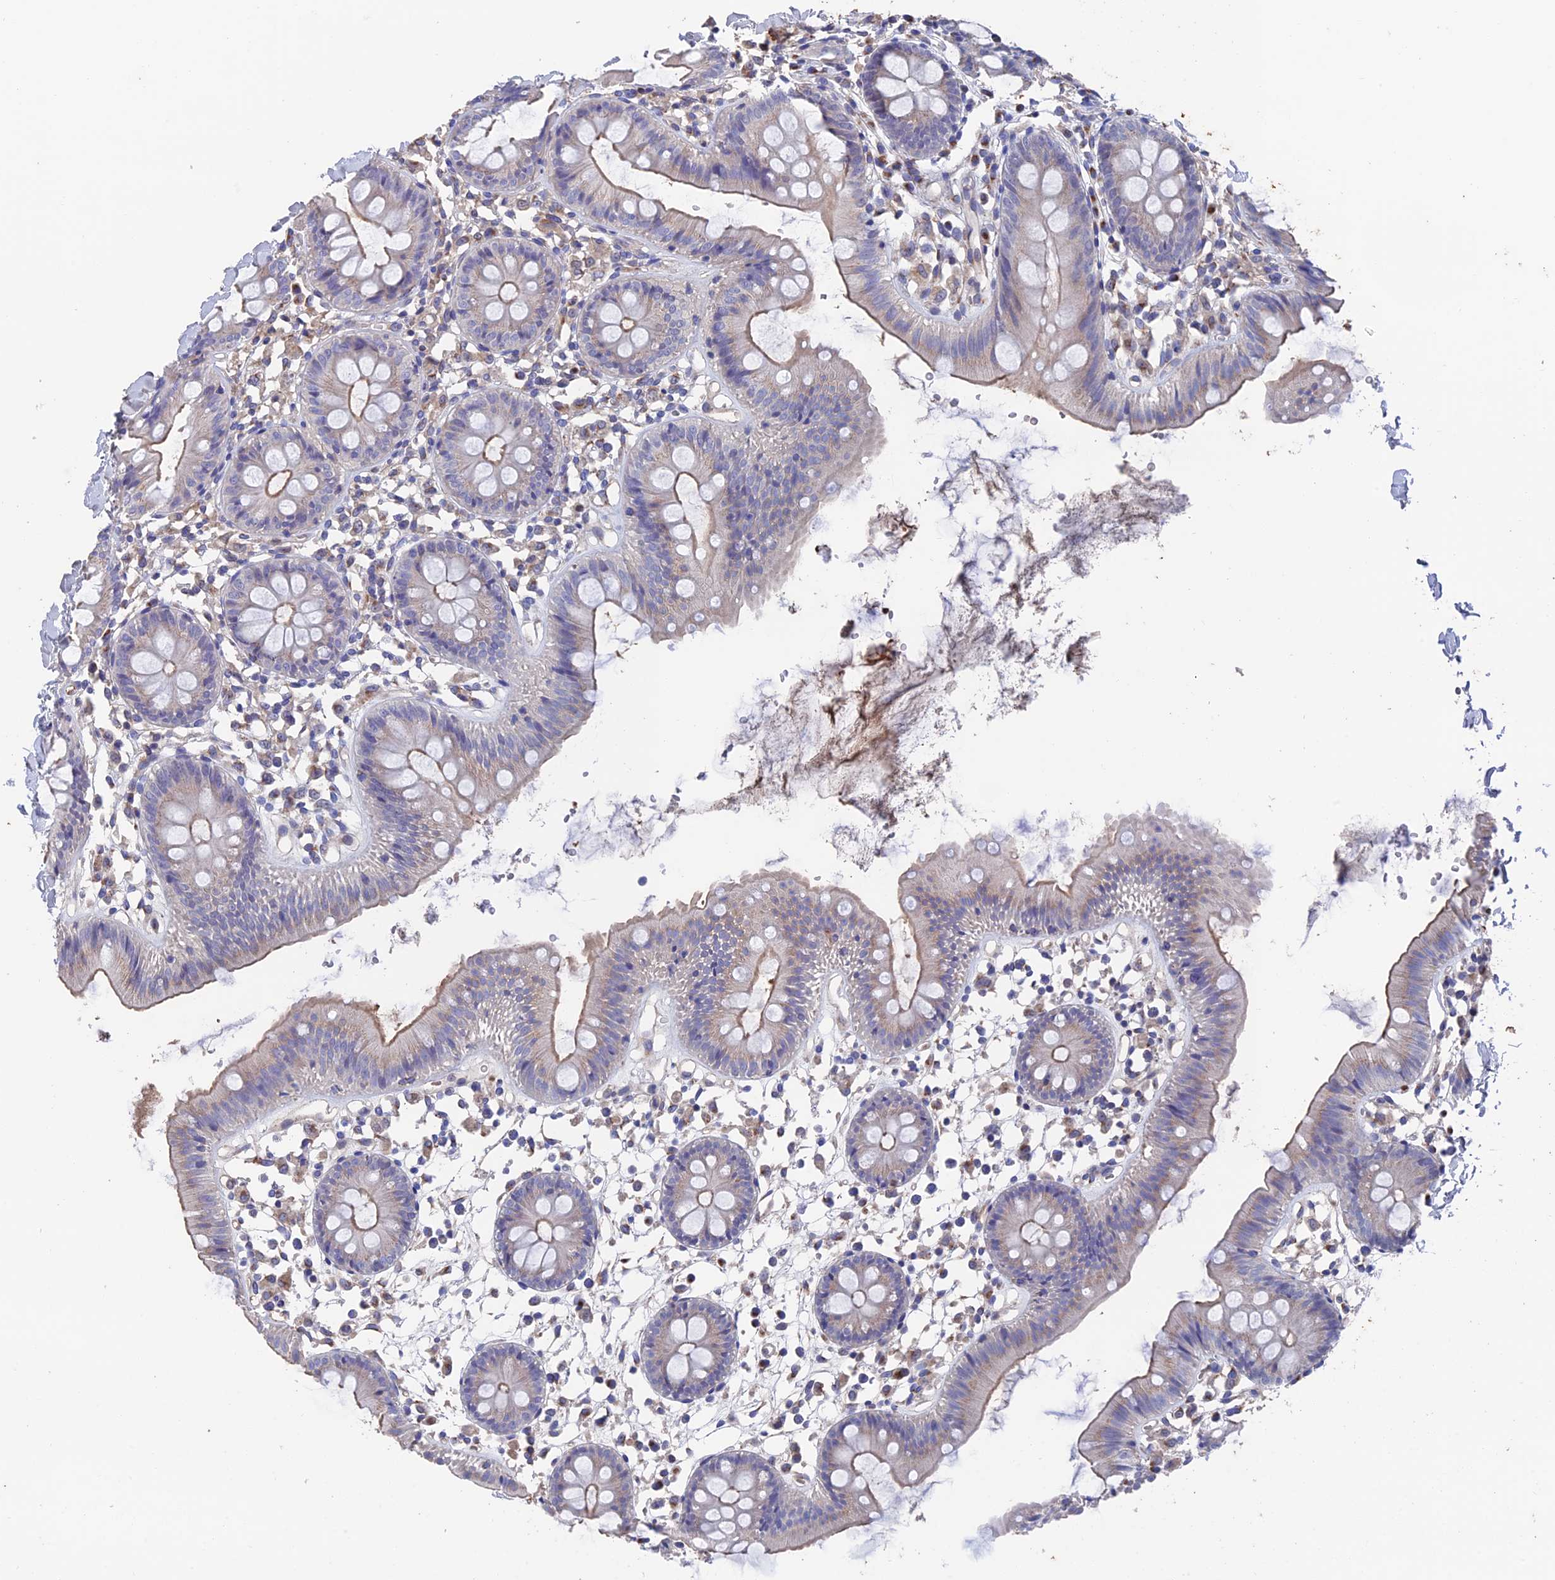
{"staining": {"intensity": "moderate", "quantity": ">75%", "location": "cytoplasmic/membranous"}, "tissue": "colon", "cell_type": "Endothelial cells", "image_type": "normal", "snomed": [{"axis": "morphology", "description": "Normal tissue, NOS"}, {"axis": "topography", "description": "Colon"}], "caption": "A medium amount of moderate cytoplasmic/membranous positivity is appreciated in about >75% of endothelial cells in unremarkable colon. Nuclei are stained in blue.", "gene": "HPF1", "patient": {"sex": "male", "age": 56}}